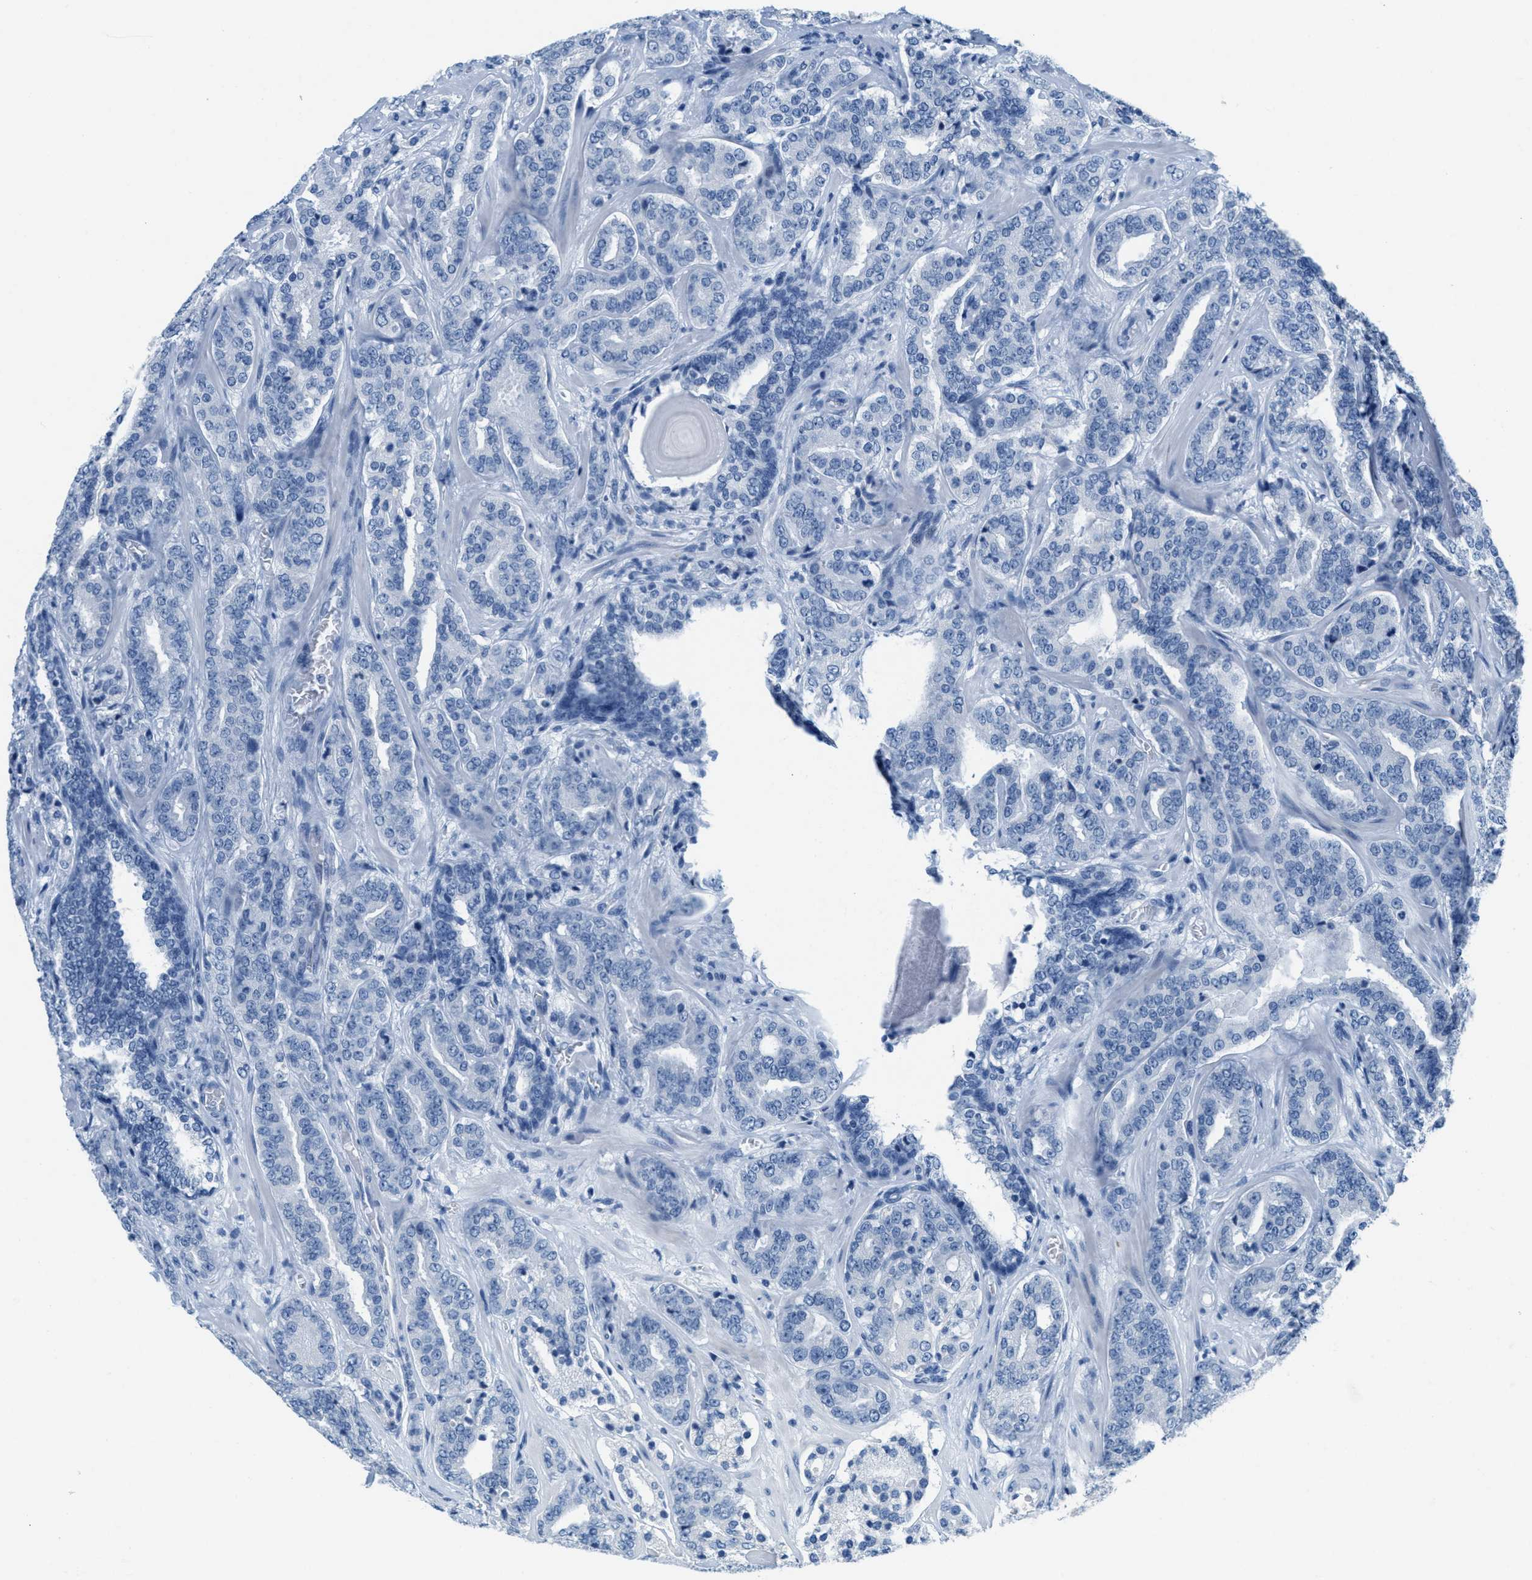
{"staining": {"intensity": "negative", "quantity": "none", "location": "none"}, "tissue": "prostate cancer", "cell_type": "Tumor cells", "image_type": "cancer", "snomed": [{"axis": "morphology", "description": "Adenocarcinoma, High grade"}, {"axis": "topography", "description": "Prostate"}], "caption": "DAB (3,3'-diaminobenzidine) immunohistochemical staining of human prostate cancer displays no significant expression in tumor cells.", "gene": "GPM6A", "patient": {"sex": "male", "age": 60}}